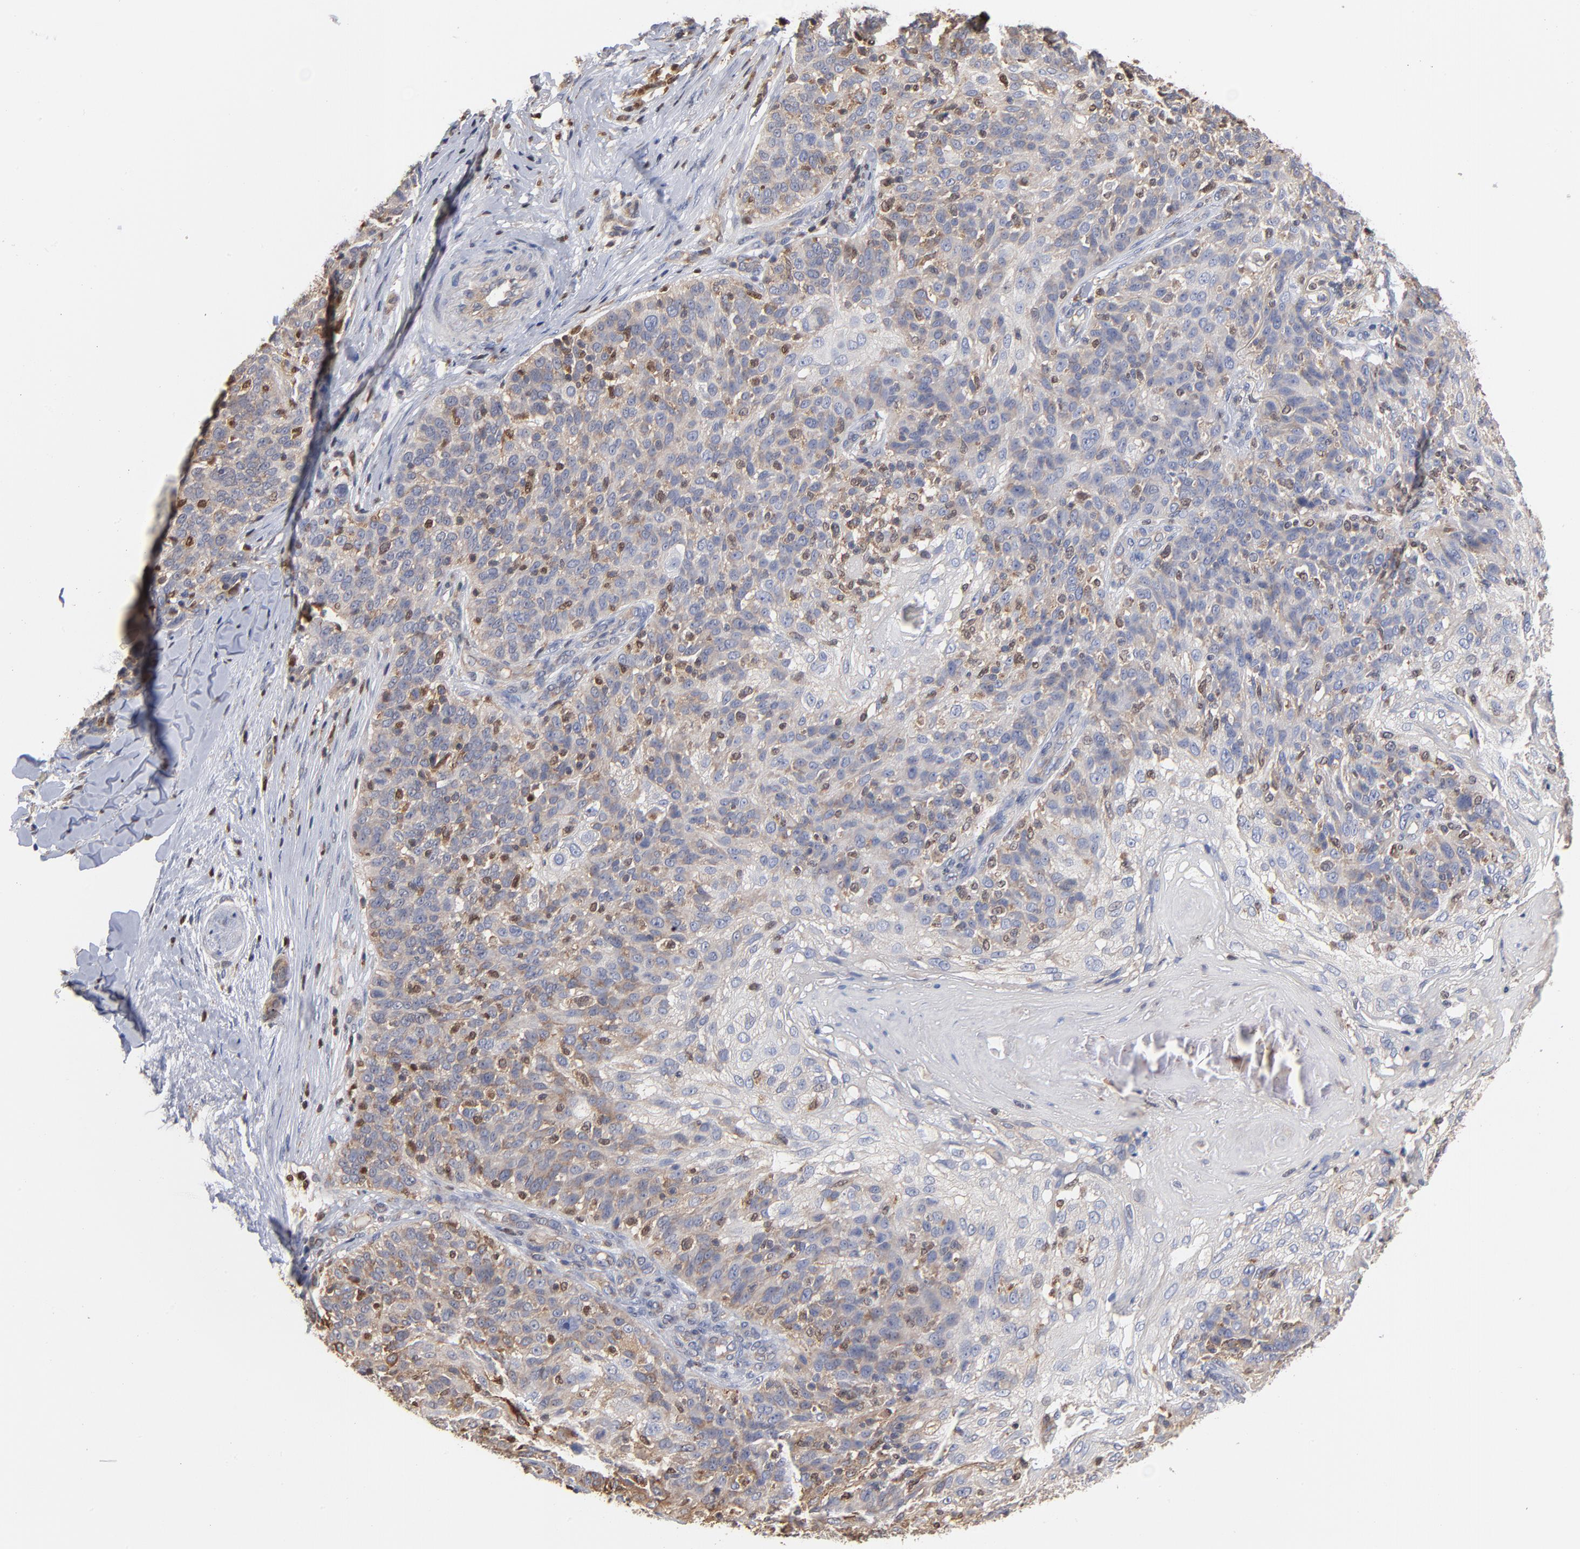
{"staining": {"intensity": "weak", "quantity": ">75%", "location": "cytoplasmic/membranous"}, "tissue": "skin cancer", "cell_type": "Tumor cells", "image_type": "cancer", "snomed": [{"axis": "morphology", "description": "Normal tissue, NOS"}, {"axis": "morphology", "description": "Squamous cell carcinoma, NOS"}, {"axis": "topography", "description": "Skin"}], "caption": "This is a photomicrograph of immunohistochemistry staining of squamous cell carcinoma (skin), which shows weak expression in the cytoplasmic/membranous of tumor cells.", "gene": "ARHGEF6", "patient": {"sex": "female", "age": 83}}